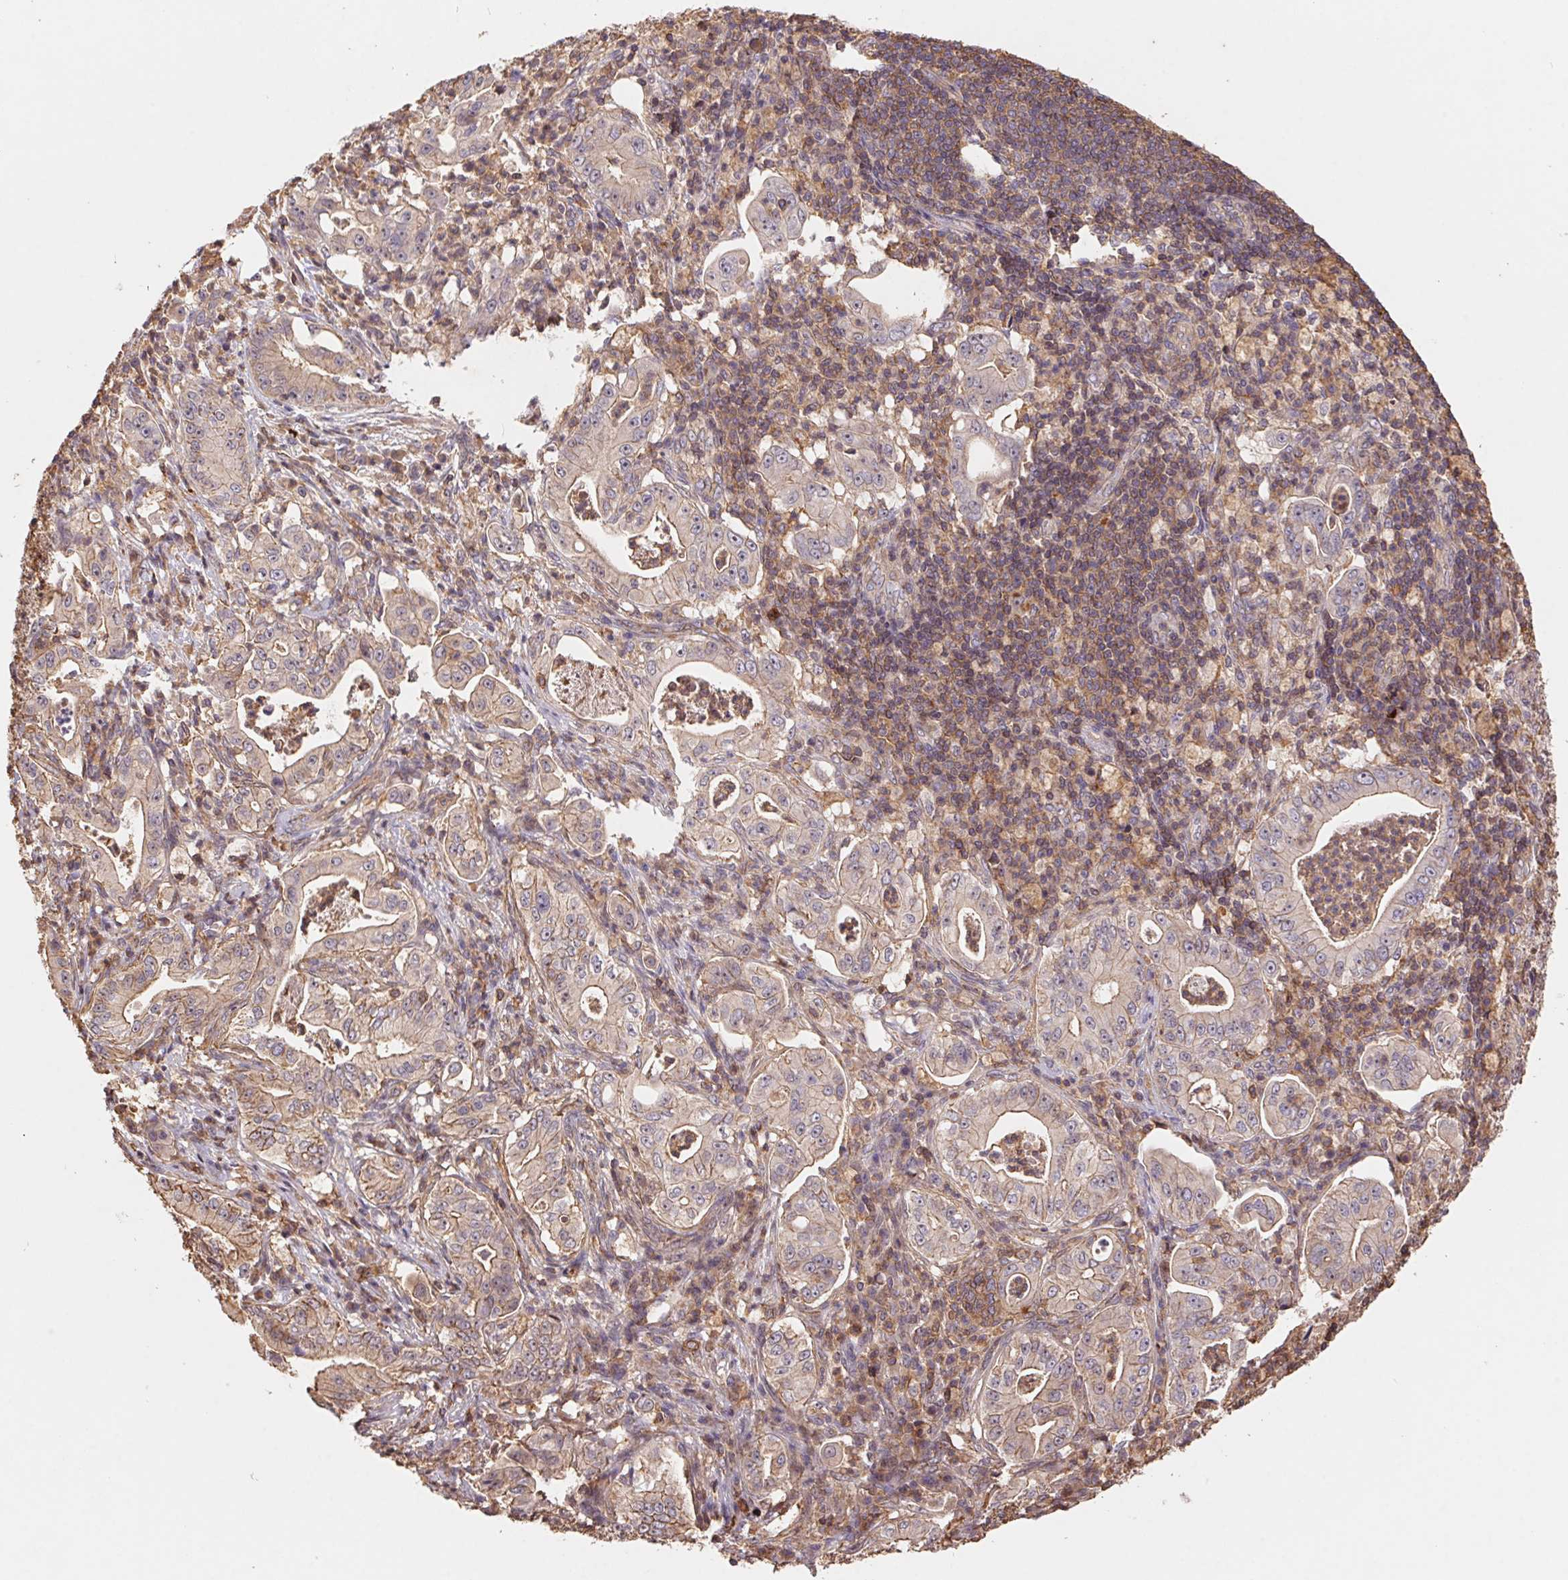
{"staining": {"intensity": "weak", "quantity": "25%-75%", "location": "cytoplasmic/membranous"}, "tissue": "pancreatic cancer", "cell_type": "Tumor cells", "image_type": "cancer", "snomed": [{"axis": "morphology", "description": "Adenocarcinoma, NOS"}, {"axis": "topography", "description": "Pancreas"}], "caption": "Tumor cells show weak cytoplasmic/membranous staining in about 25%-75% of cells in adenocarcinoma (pancreatic).", "gene": "ATG10", "patient": {"sex": "male", "age": 71}}